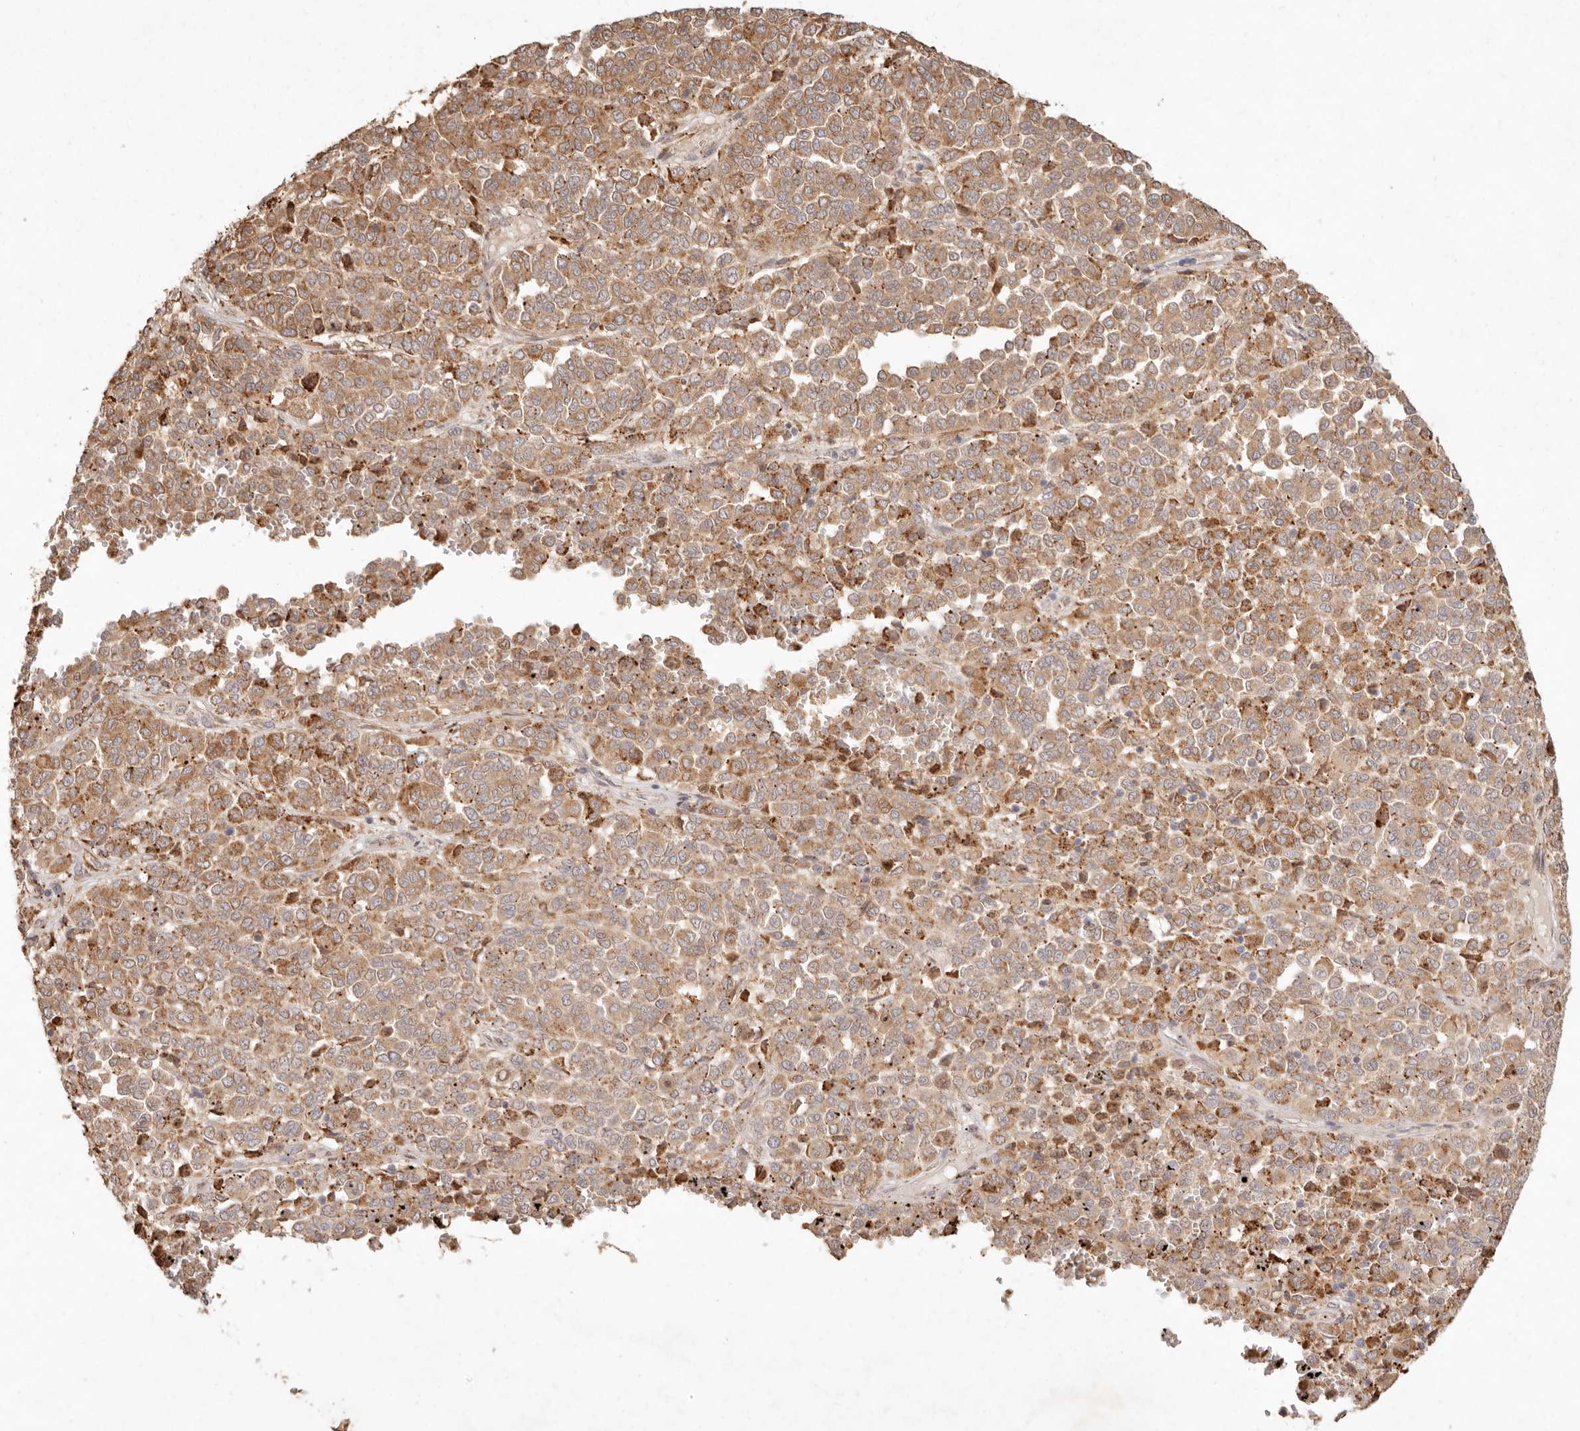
{"staining": {"intensity": "moderate", "quantity": ">75%", "location": "cytoplasmic/membranous"}, "tissue": "melanoma", "cell_type": "Tumor cells", "image_type": "cancer", "snomed": [{"axis": "morphology", "description": "Malignant melanoma, Metastatic site"}, {"axis": "topography", "description": "Pancreas"}], "caption": "The image reveals immunohistochemical staining of malignant melanoma (metastatic site). There is moderate cytoplasmic/membranous positivity is identified in approximately >75% of tumor cells.", "gene": "C1orf127", "patient": {"sex": "female", "age": 30}}